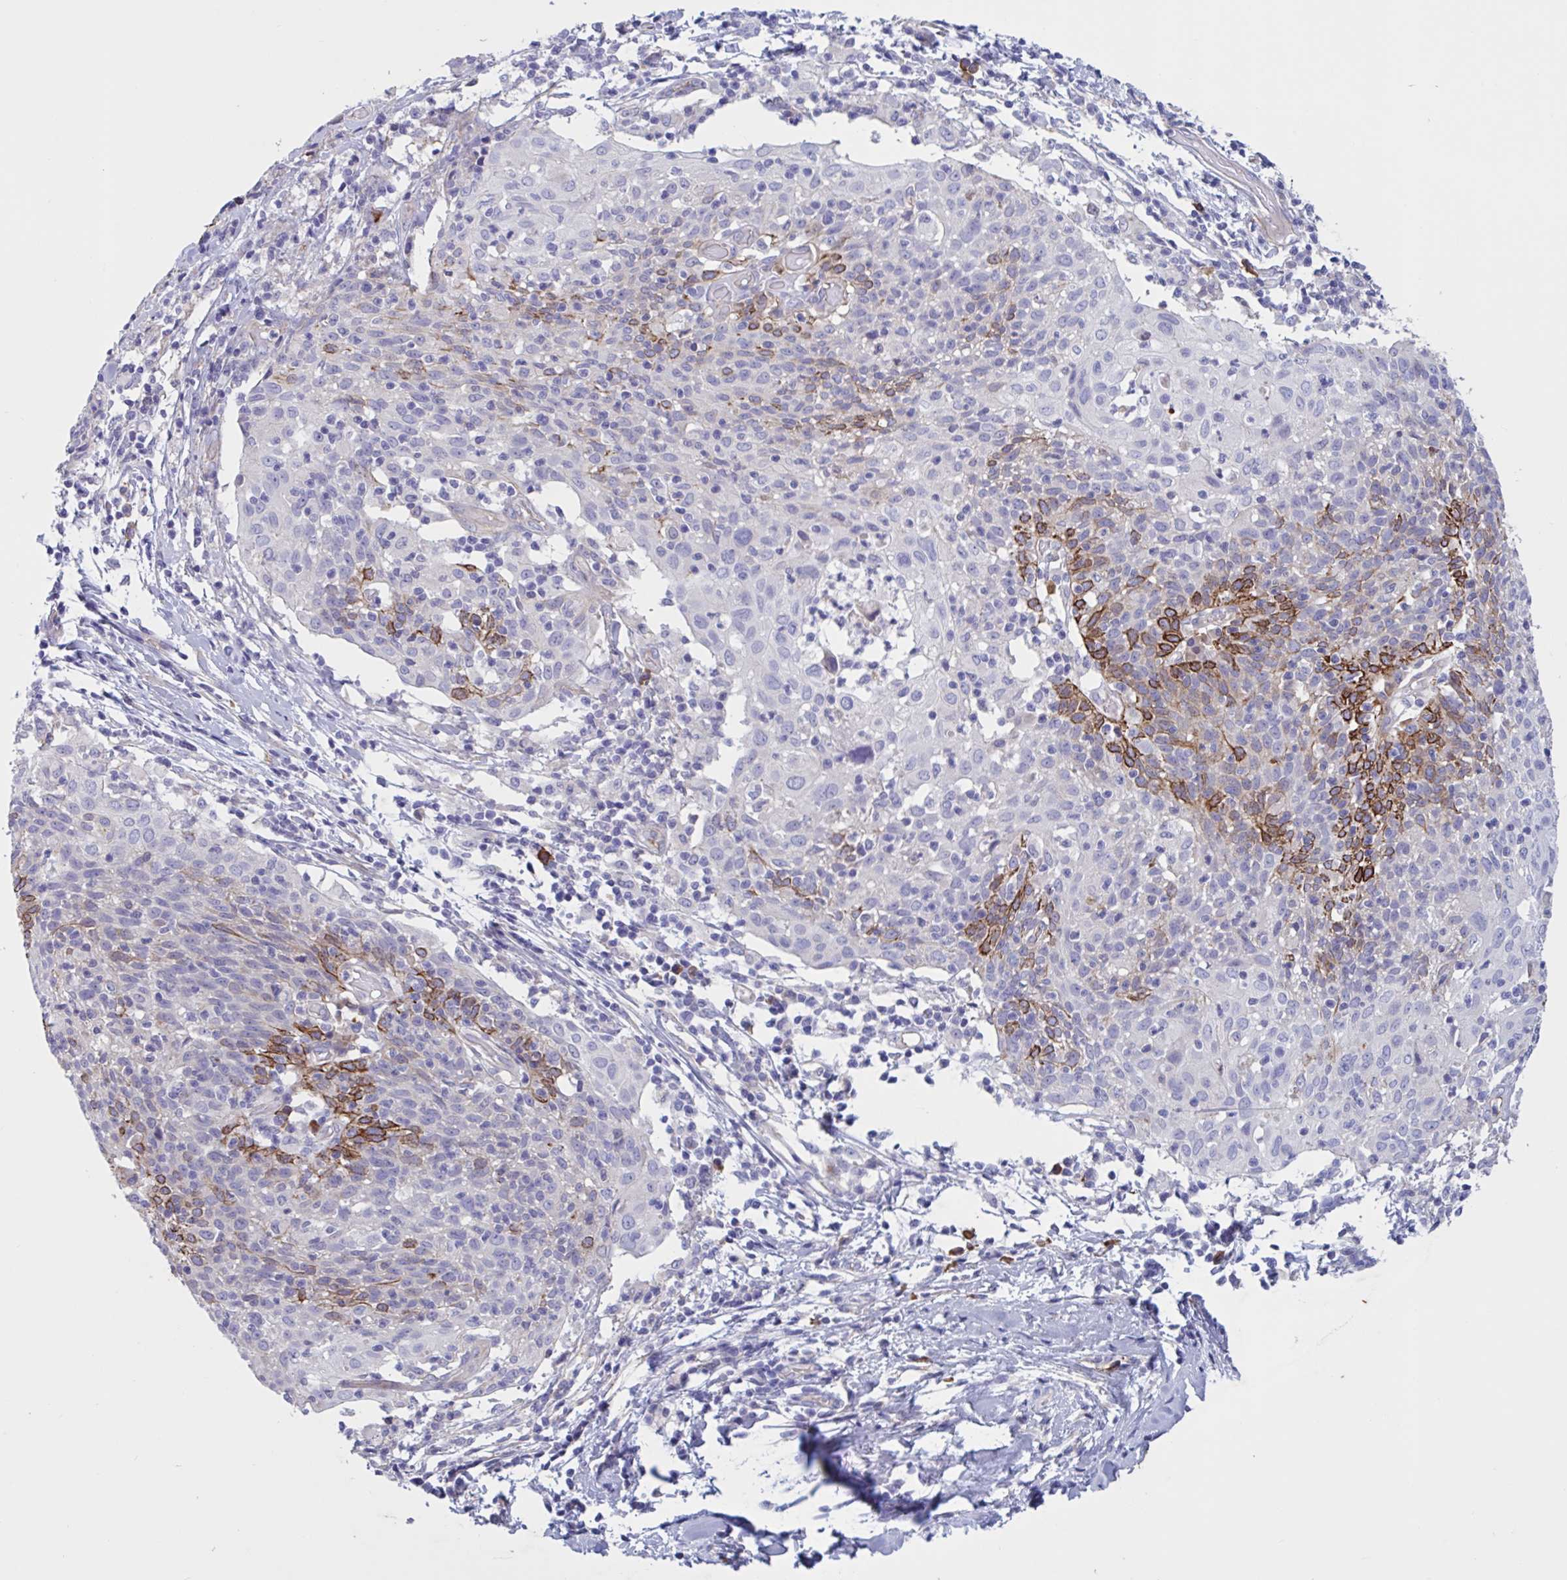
{"staining": {"intensity": "strong", "quantity": "<25%", "location": "cytoplasmic/membranous"}, "tissue": "cervical cancer", "cell_type": "Tumor cells", "image_type": "cancer", "snomed": [{"axis": "morphology", "description": "Squamous cell carcinoma, NOS"}, {"axis": "topography", "description": "Cervix"}], "caption": "Tumor cells display medium levels of strong cytoplasmic/membranous staining in approximately <25% of cells in squamous cell carcinoma (cervical).", "gene": "SLC66A1", "patient": {"sex": "female", "age": 52}}